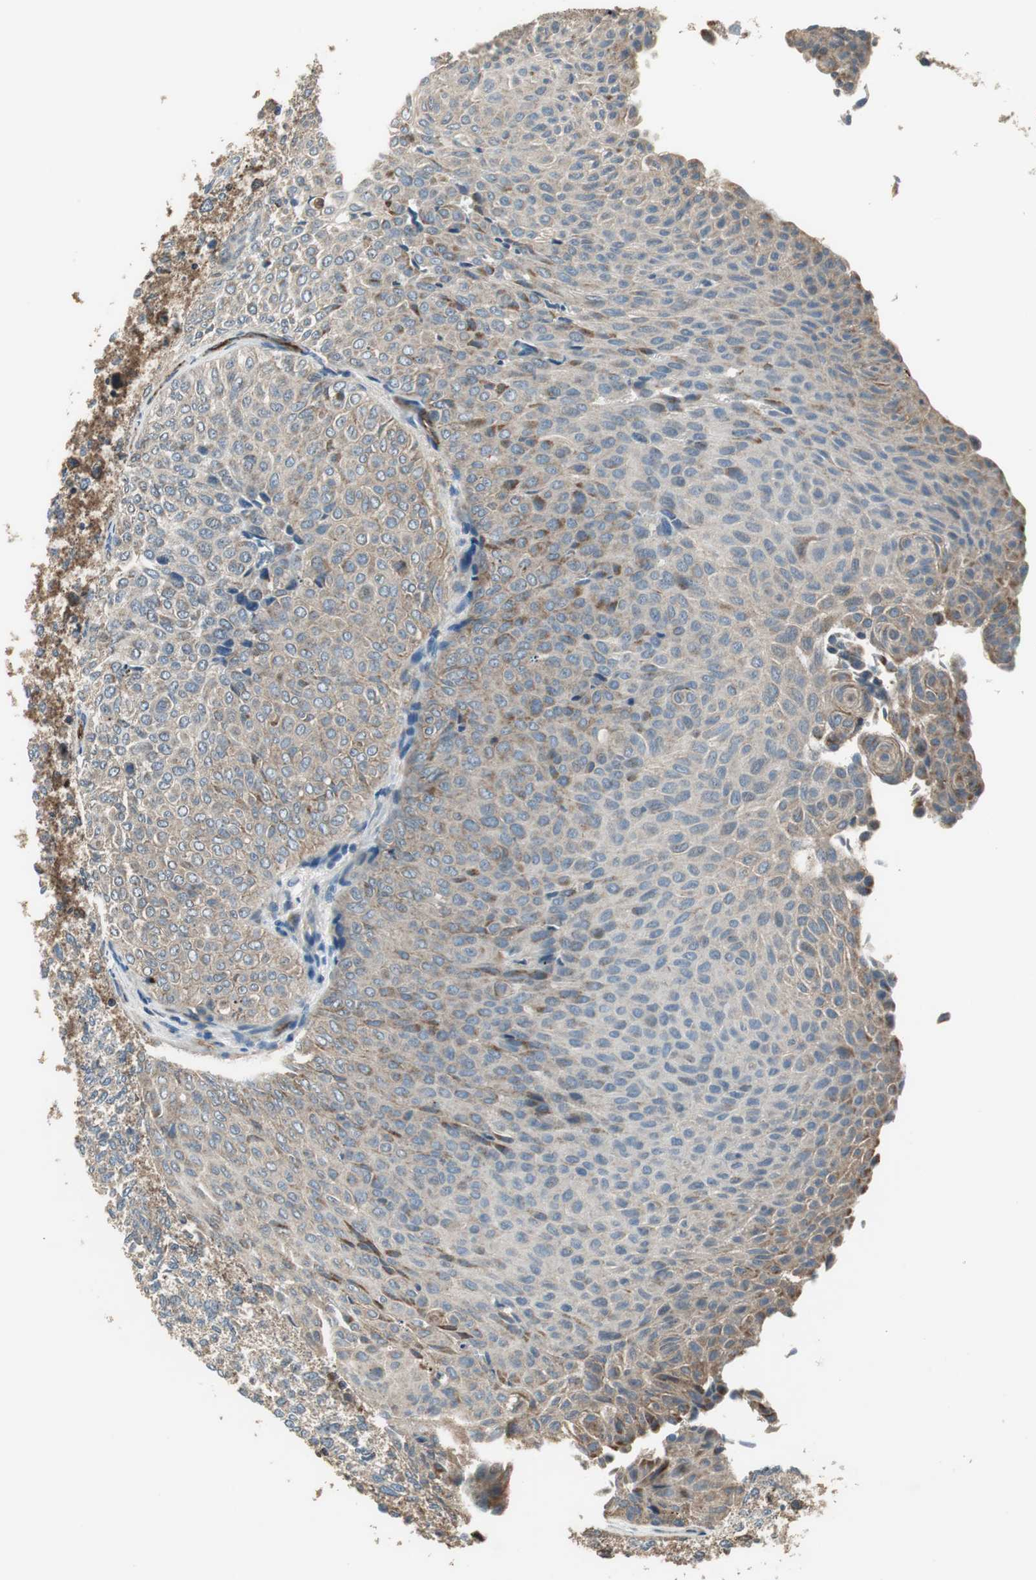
{"staining": {"intensity": "weak", "quantity": ">75%", "location": "cytoplasmic/membranous"}, "tissue": "urothelial cancer", "cell_type": "Tumor cells", "image_type": "cancer", "snomed": [{"axis": "morphology", "description": "Urothelial carcinoma, Low grade"}, {"axis": "topography", "description": "Urinary bladder"}], "caption": "Immunohistochemical staining of human urothelial cancer shows weak cytoplasmic/membranous protein staining in about >75% of tumor cells. (Brightfield microscopy of DAB IHC at high magnification).", "gene": "MSTO1", "patient": {"sex": "male", "age": 78}}